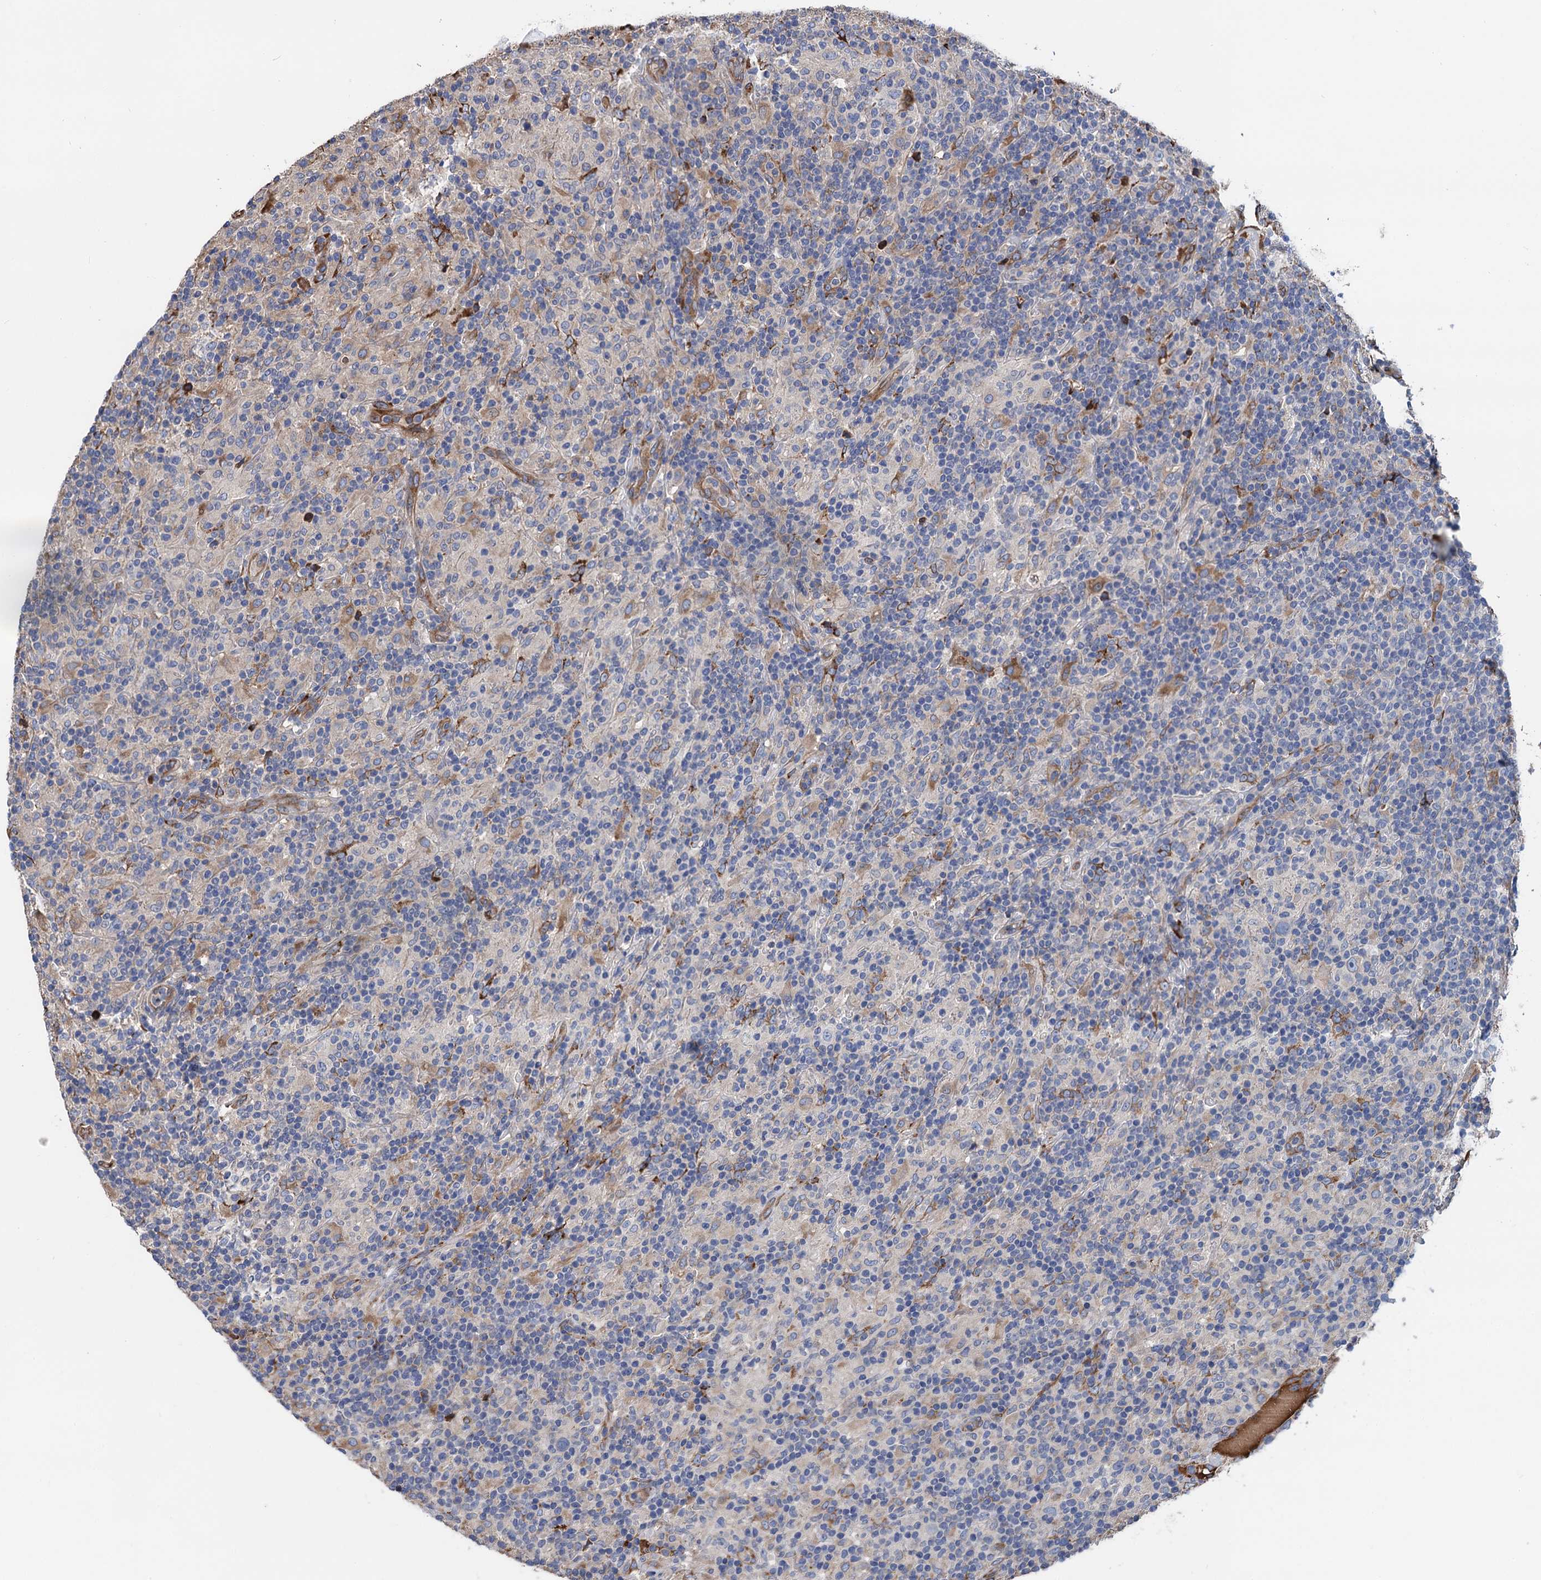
{"staining": {"intensity": "moderate", "quantity": "<25%", "location": "cytoplasmic/membranous"}, "tissue": "lymphoma", "cell_type": "Tumor cells", "image_type": "cancer", "snomed": [{"axis": "morphology", "description": "Hodgkin's disease, NOS"}, {"axis": "topography", "description": "Lymph node"}], "caption": "Protein staining of lymphoma tissue exhibits moderate cytoplasmic/membranous positivity in approximately <25% of tumor cells.", "gene": "CNNM1", "patient": {"sex": "male", "age": 70}}